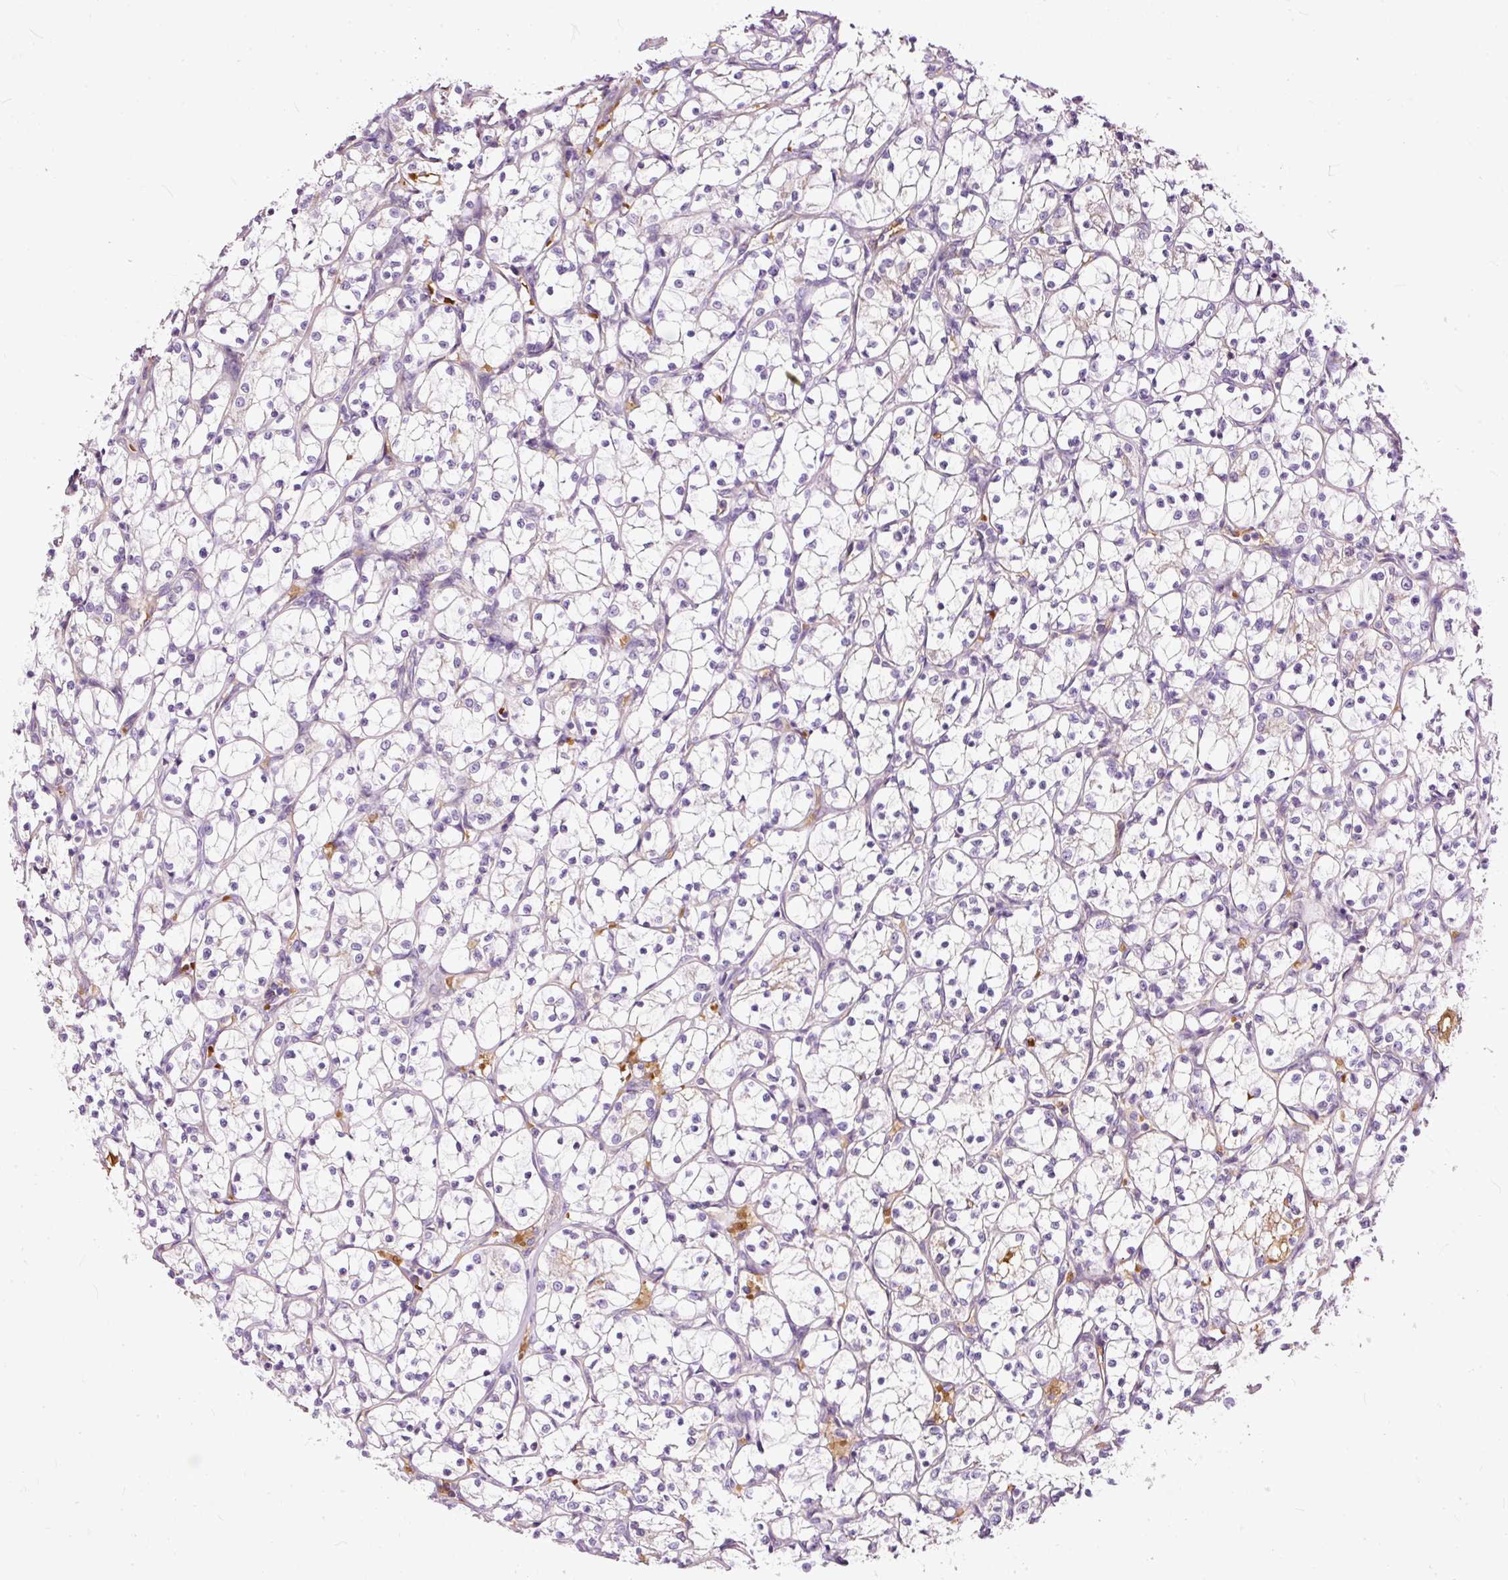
{"staining": {"intensity": "negative", "quantity": "none", "location": "none"}, "tissue": "renal cancer", "cell_type": "Tumor cells", "image_type": "cancer", "snomed": [{"axis": "morphology", "description": "Adenocarcinoma, NOS"}, {"axis": "topography", "description": "Kidney"}], "caption": "Renal cancer stained for a protein using IHC demonstrates no staining tumor cells.", "gene": "USHBP1", "patient": {"sex": "female", "age": 69}}